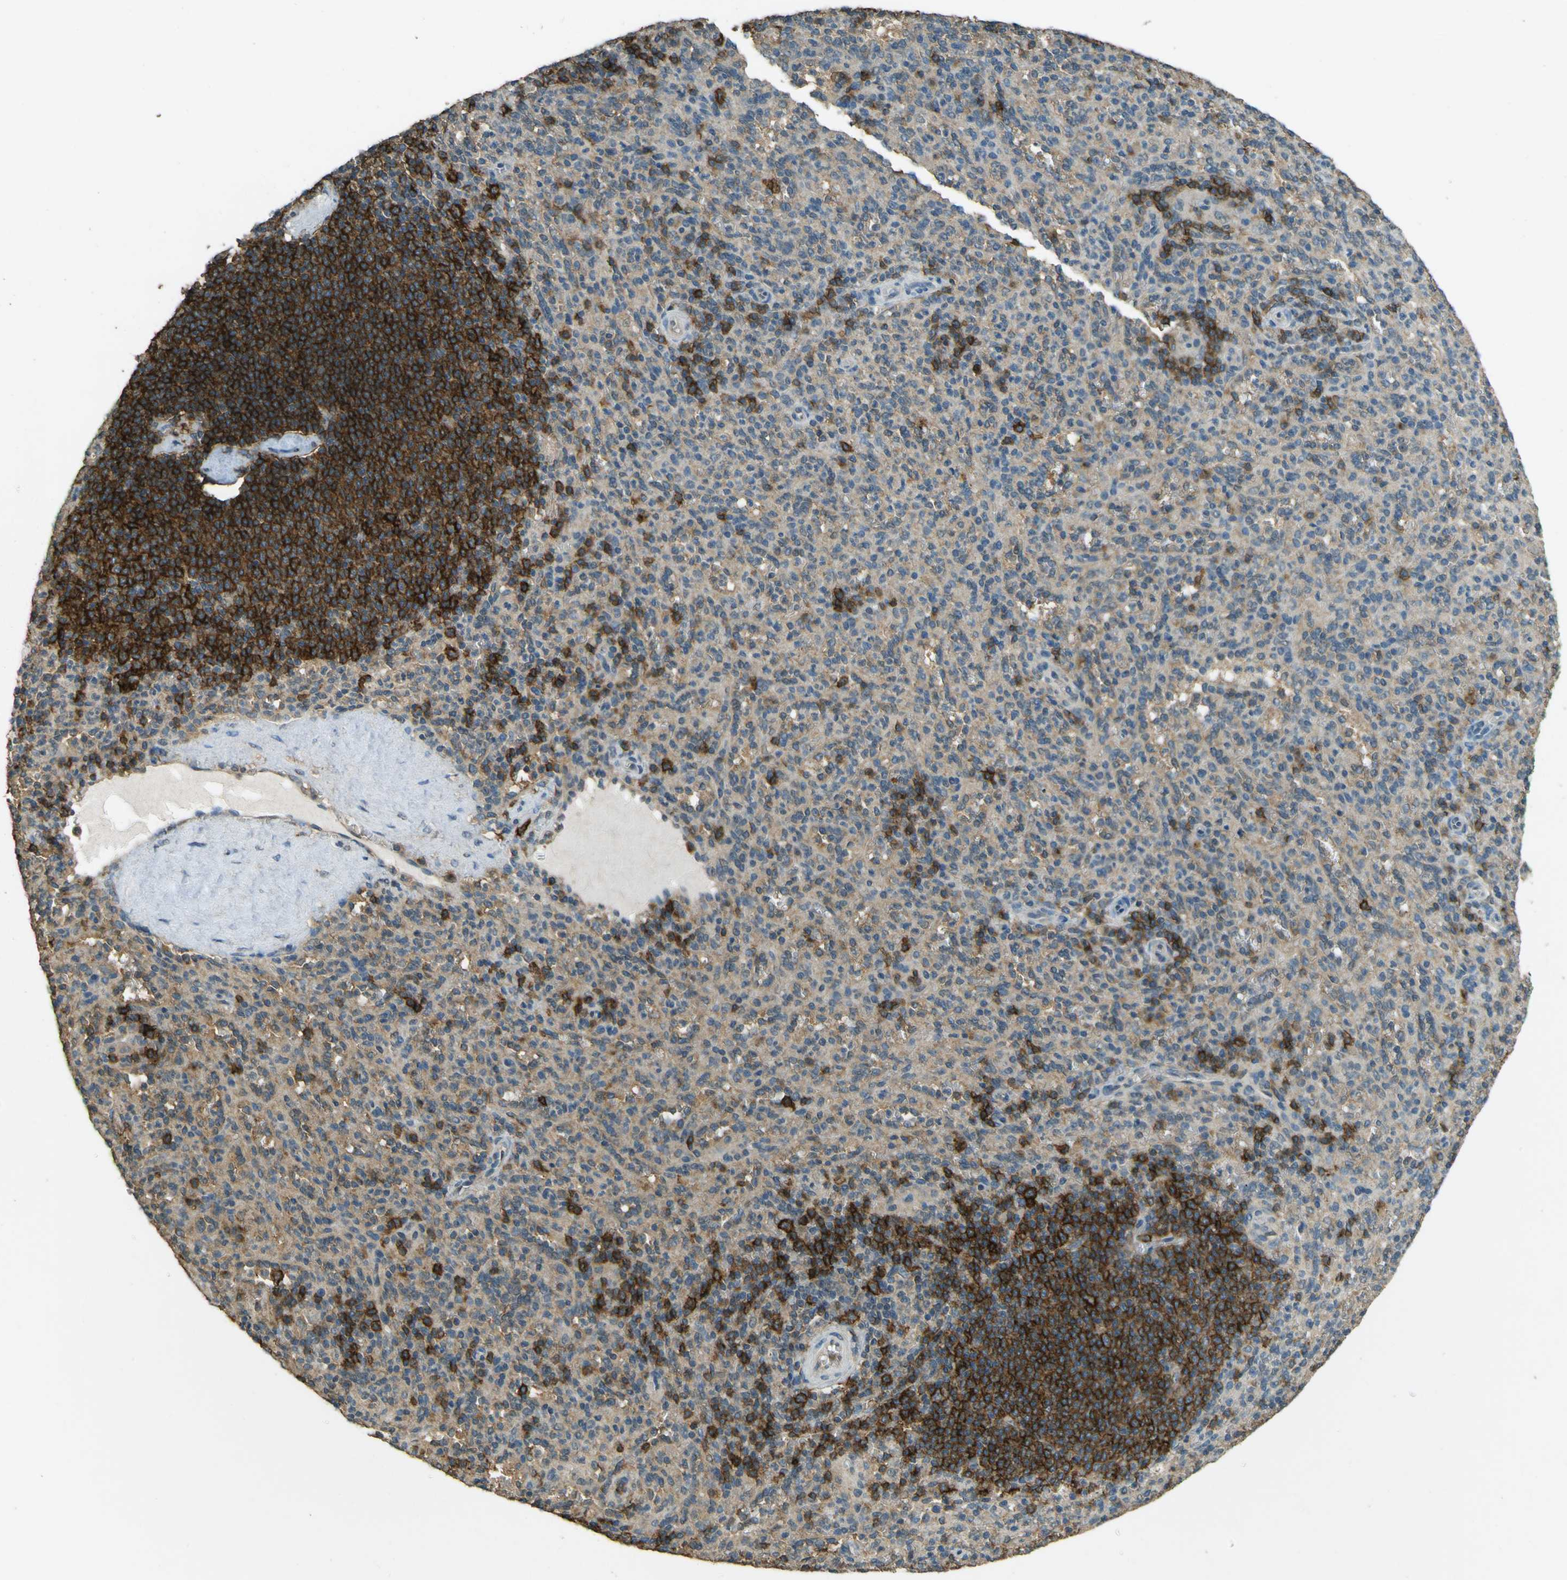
{"staining": {"intensity": "weak", "quantity": ">75%", "location": "cytoplasmic/membranous"}, "tissue": "spleen", "cell_type": "Cells in red pulp", "image_type": "normal", "snomed": [{"axis": "morphology", "description": "Normal tissue, NOS"}, {"axis": "topography", "description": "Spleen"}], "caption": "This image reveals immunohistochemistry (IHC) staining of unremarkable spleen, with low weak cytoplasmic/membranous expression in about >75% of cells in red pulp.", "gene": "GOLGA1", "patient": {"sex": "male", "age": 36}}